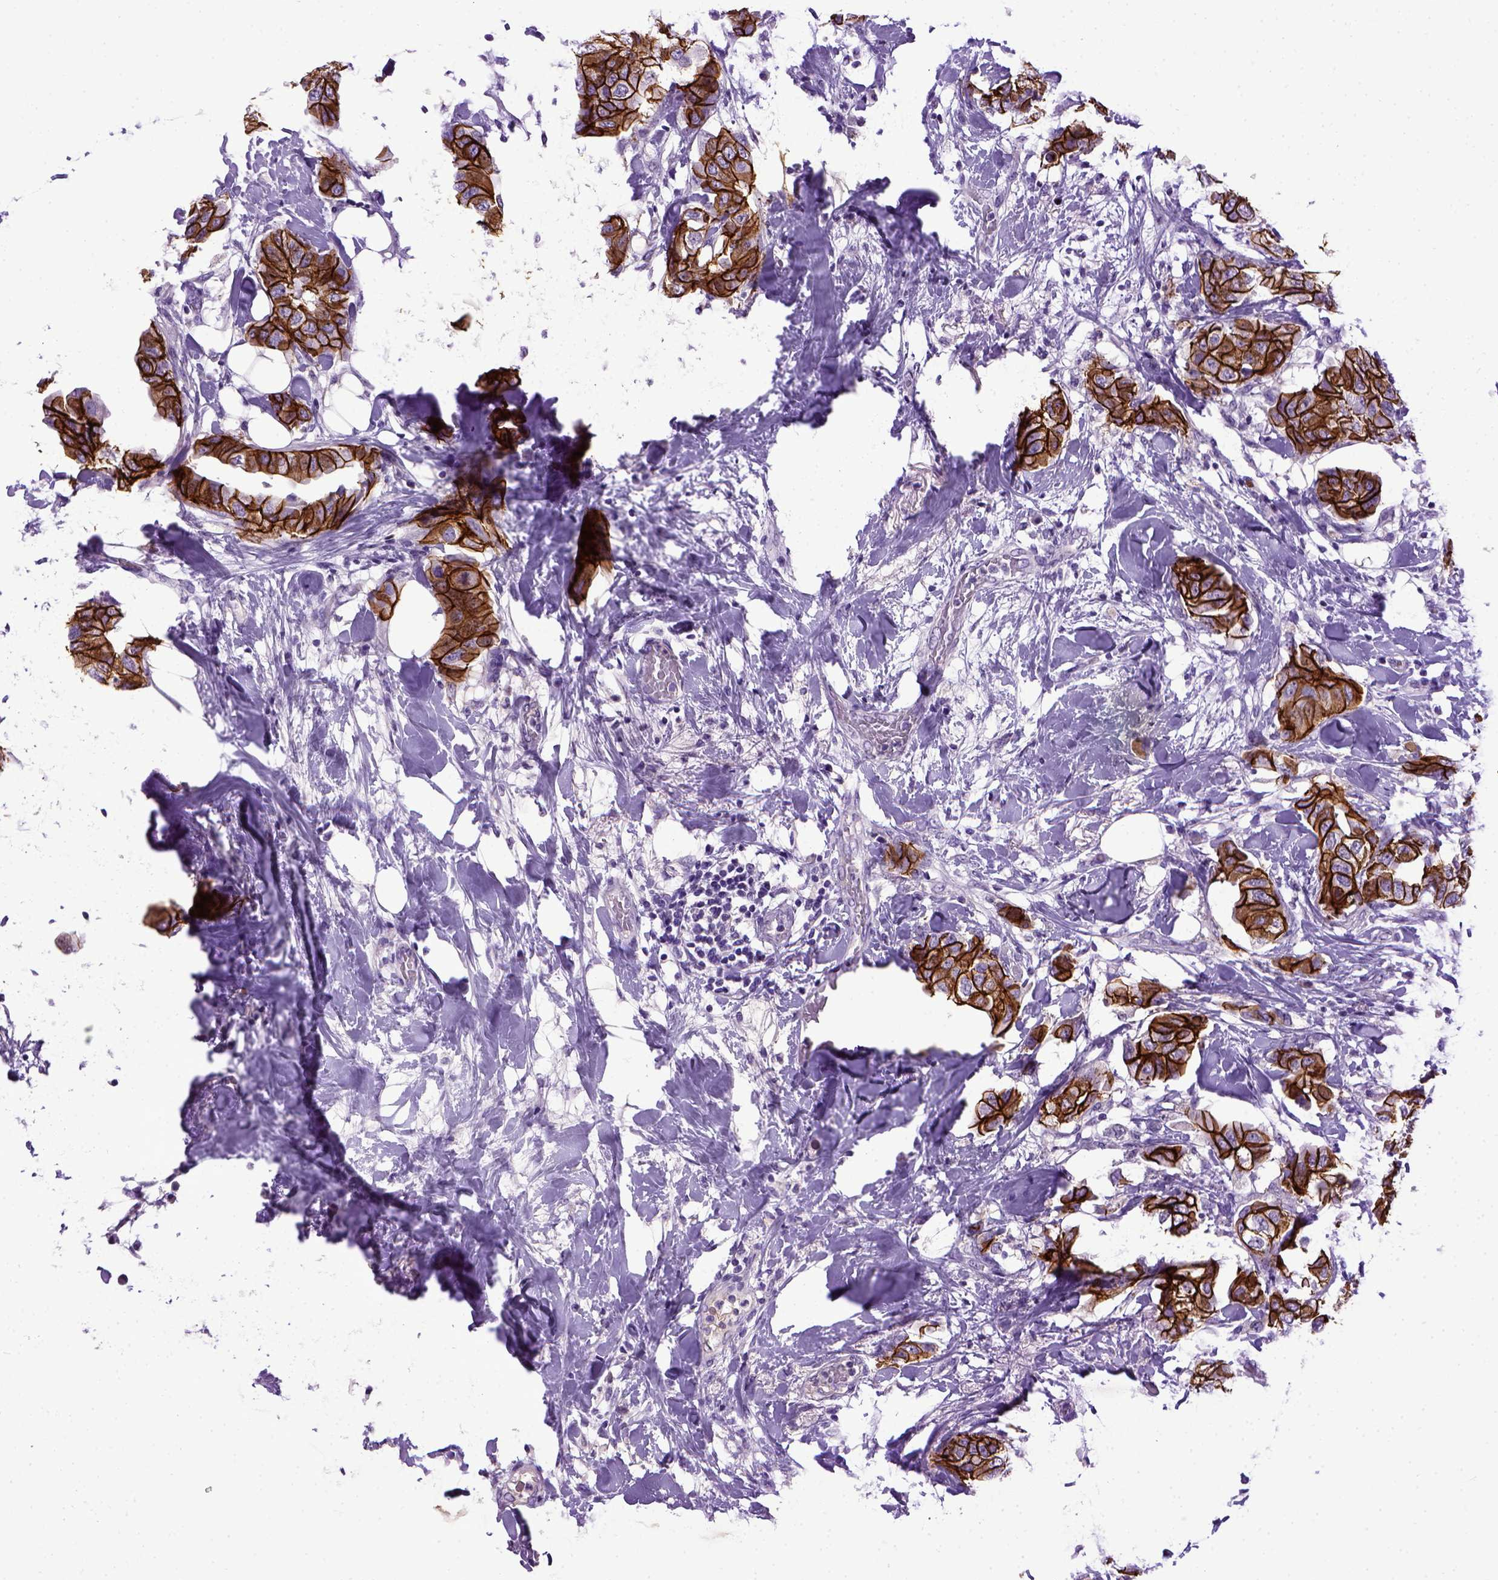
{"staining": {"intensity": "strong", "quantity": ">75%", "location": "cytoplasmic/membranous"}, "tissue": "breast cancer", "cell_type": "Tumor cells", "image_type": "cancer", "snomed": [{"axis": "morphology", "description": "Normal tissue, NOS"}, {"axis": "morphology", "description": "Duct carcinoma"}, {"axis": "topography", "description": "Breast"}], "caption": "Human breast cancer stained with a protein marker reveals strong staining in tumor cells.", "gene": "CDH1", "patient": {"sex": "female", "age": 40}}